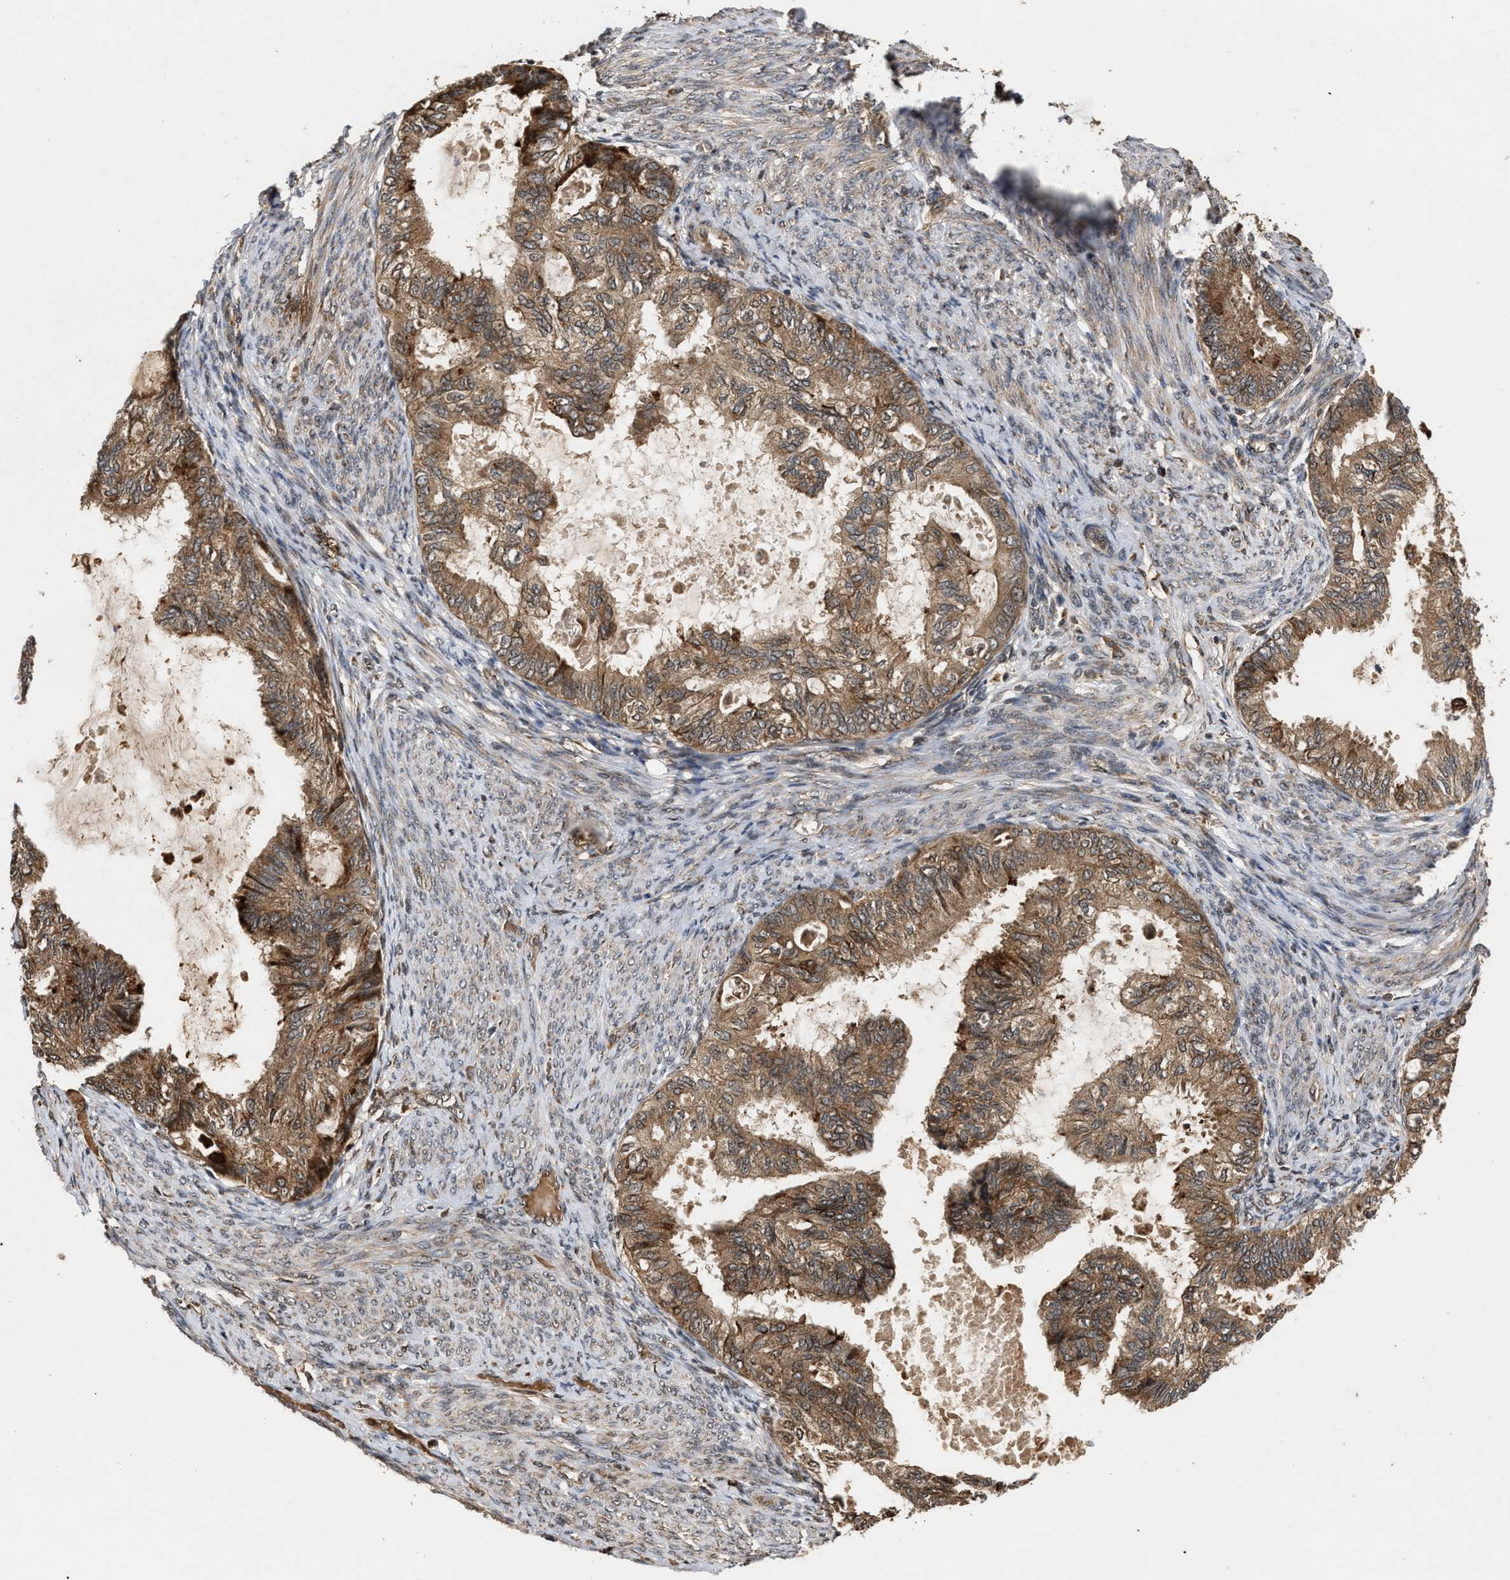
{"staining": {"intensity": "moderate", "quantity": ">75%", "location": "cytoplasmic/membranous"}, "tissue": "cervical cancer", "cell_type": "Tumor cells", "image_type": "cancer", "snomed": [{"axis": "morphology", "description": "Normal tissue, NOS"}, {"axis": "morphology", "description": "Adenocarcinoma, NOS"}, {"axis": "topography", "description": "Cervix"}, {"axis": "topography", "description": "Endometrium"}], "caption": "This histopathology image reveals immunohistochemistry staining of human cervical adenocarcinoma, with medium moderate cytoplasmic/membranous positivity in approximately >75% of tumor cells.", "gene": "CFLAR", "patient": {"sex": "female", "age": 86}}